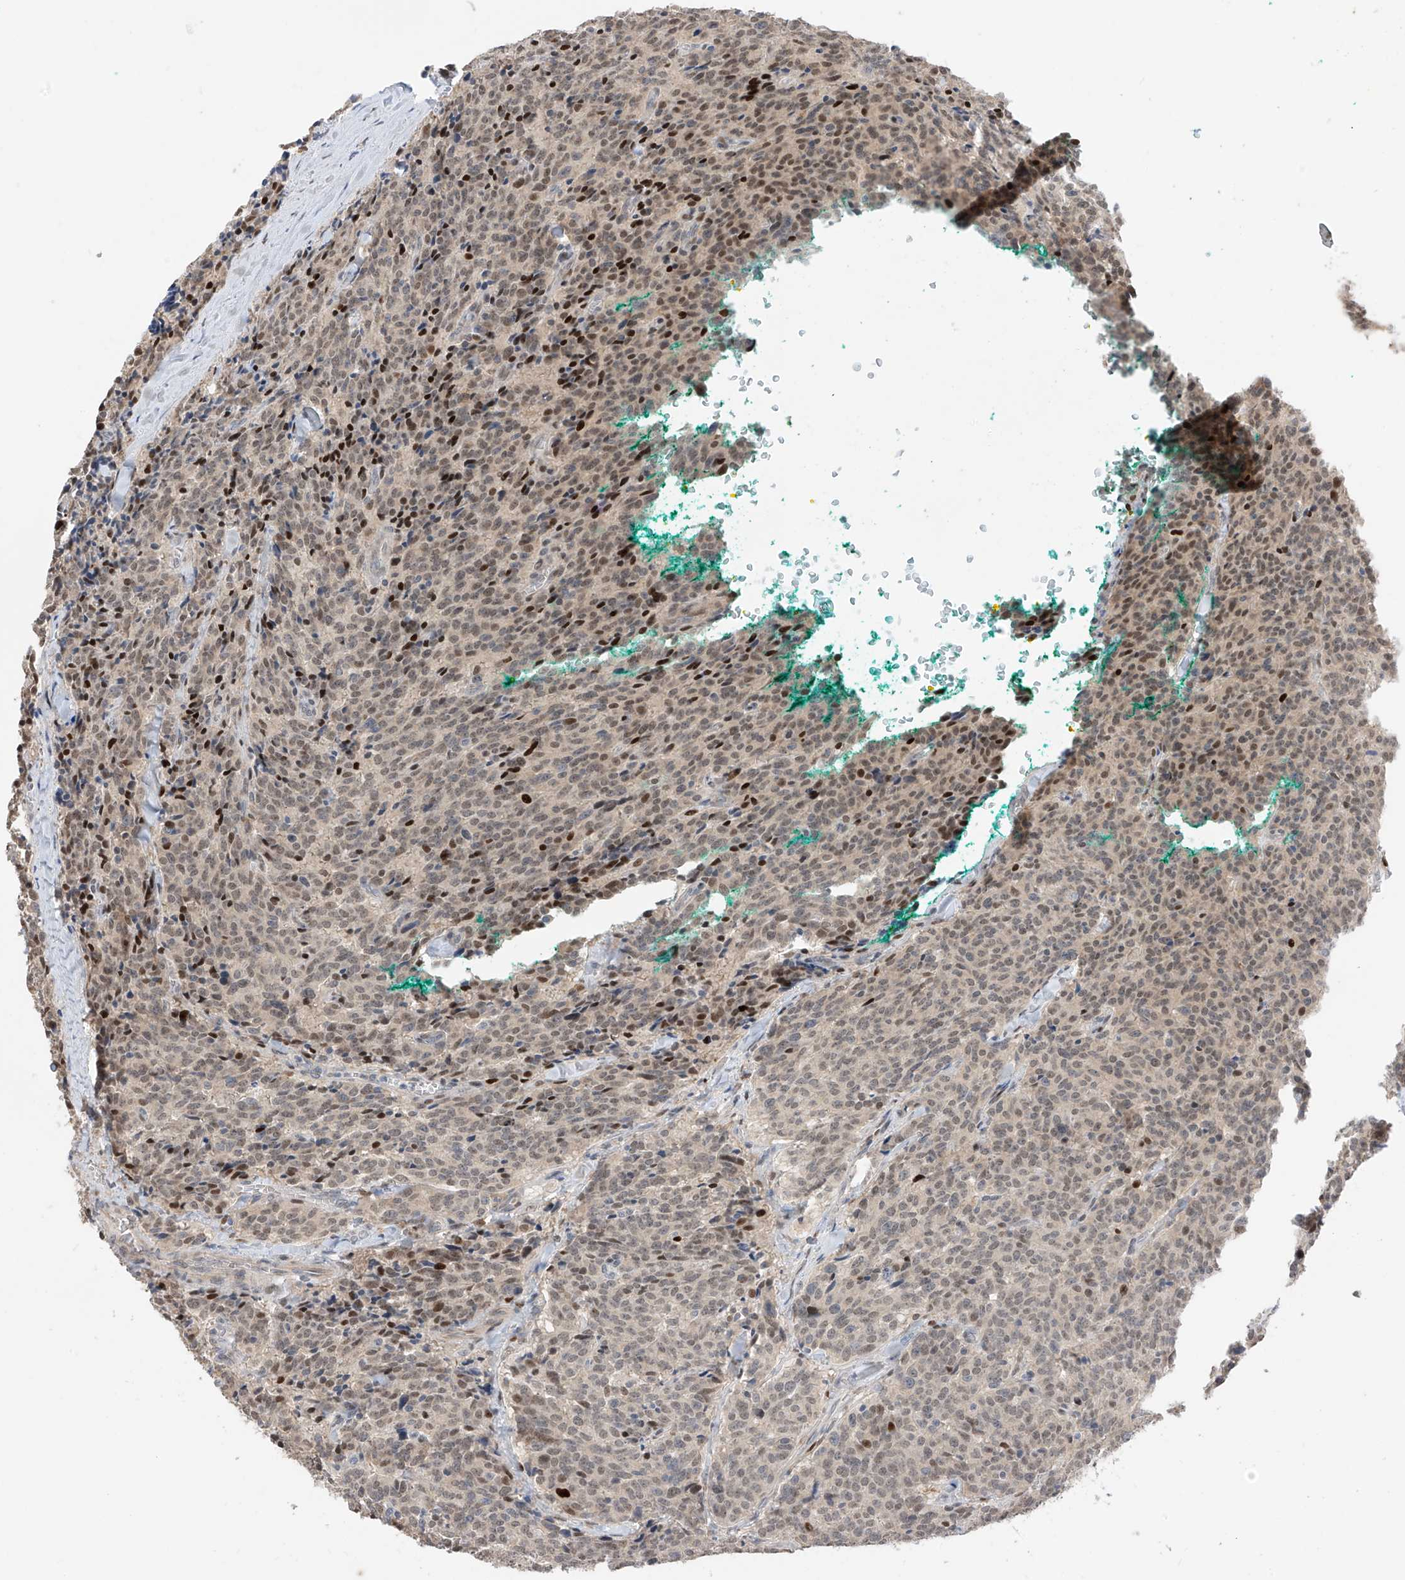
{"staining": {"intensity": "moderate", "quantity": "<25%", "location": "nuclear"}, "tissue": "carcinoid", "cell_type": "Tumor cells", "image_type": "cancer", "snomed": [{"axis": "morphology", "description": "Carcinoid, malignant, NOS"}, {"axis": "topography", "description": "Lung"}], "caption": "About <25% of tumor cells in carcinoid display moderate nuclear protein positivity as visualized by brown immunohistochemical staining.", "gene": "LATS1", "patient": {"sex": "female", "age": 46}}